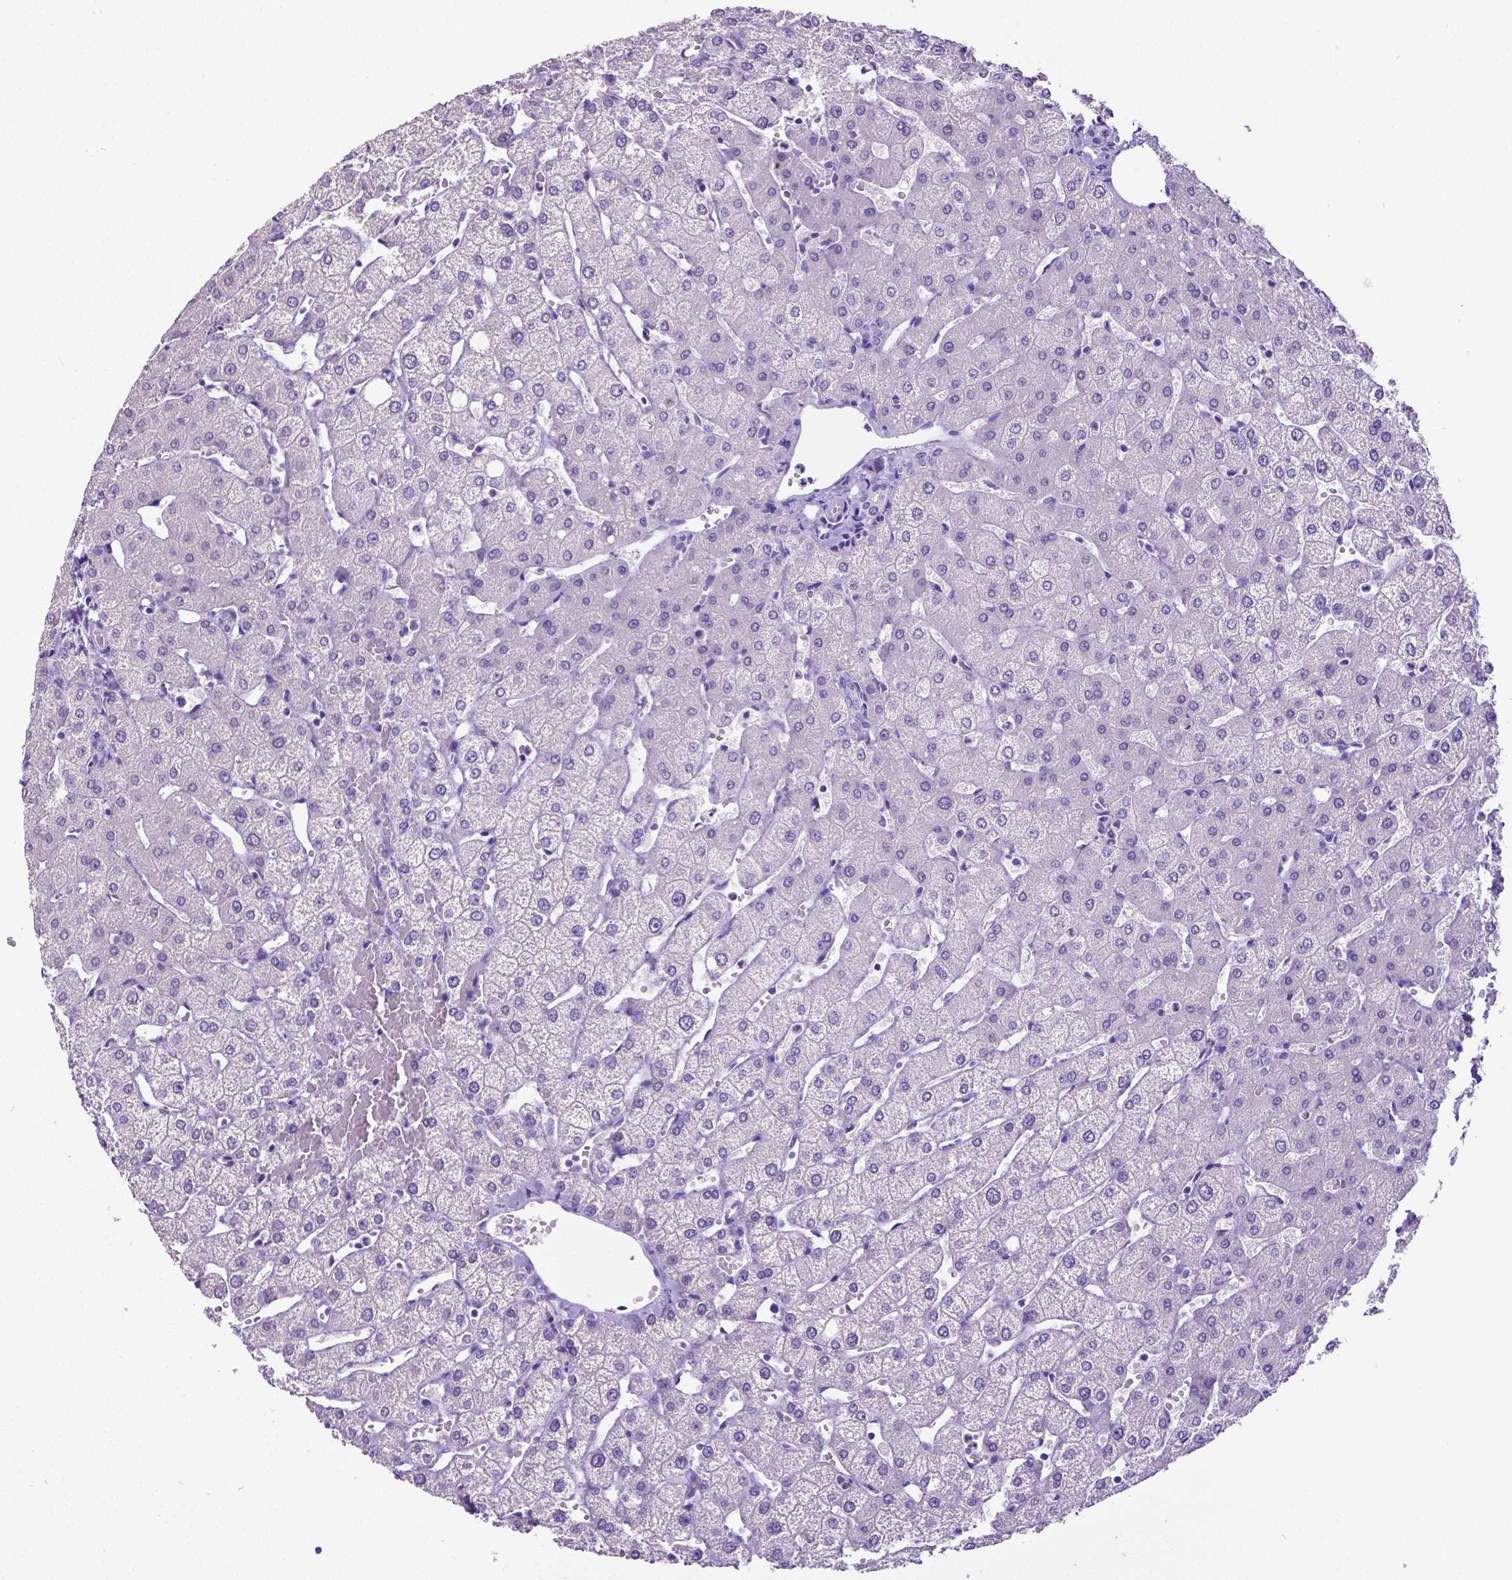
{"staining": {"intensity": "negative", "quantity": "none", "location": "none"}, "tissue": "liver", "cell_type": "Cholangiocytes", "image_type": "normal", "snomed": [{"axis": "morphology", "description": "Normal tissue, NOS"}, {"axis": "topography", "description": "Liver"}], "caption": "Immunohistochemical staining of benign liver shows no significant expression in cholangiocytes.", "gene": "SATB2", "patient": {"sex": "female", "age": 54}}